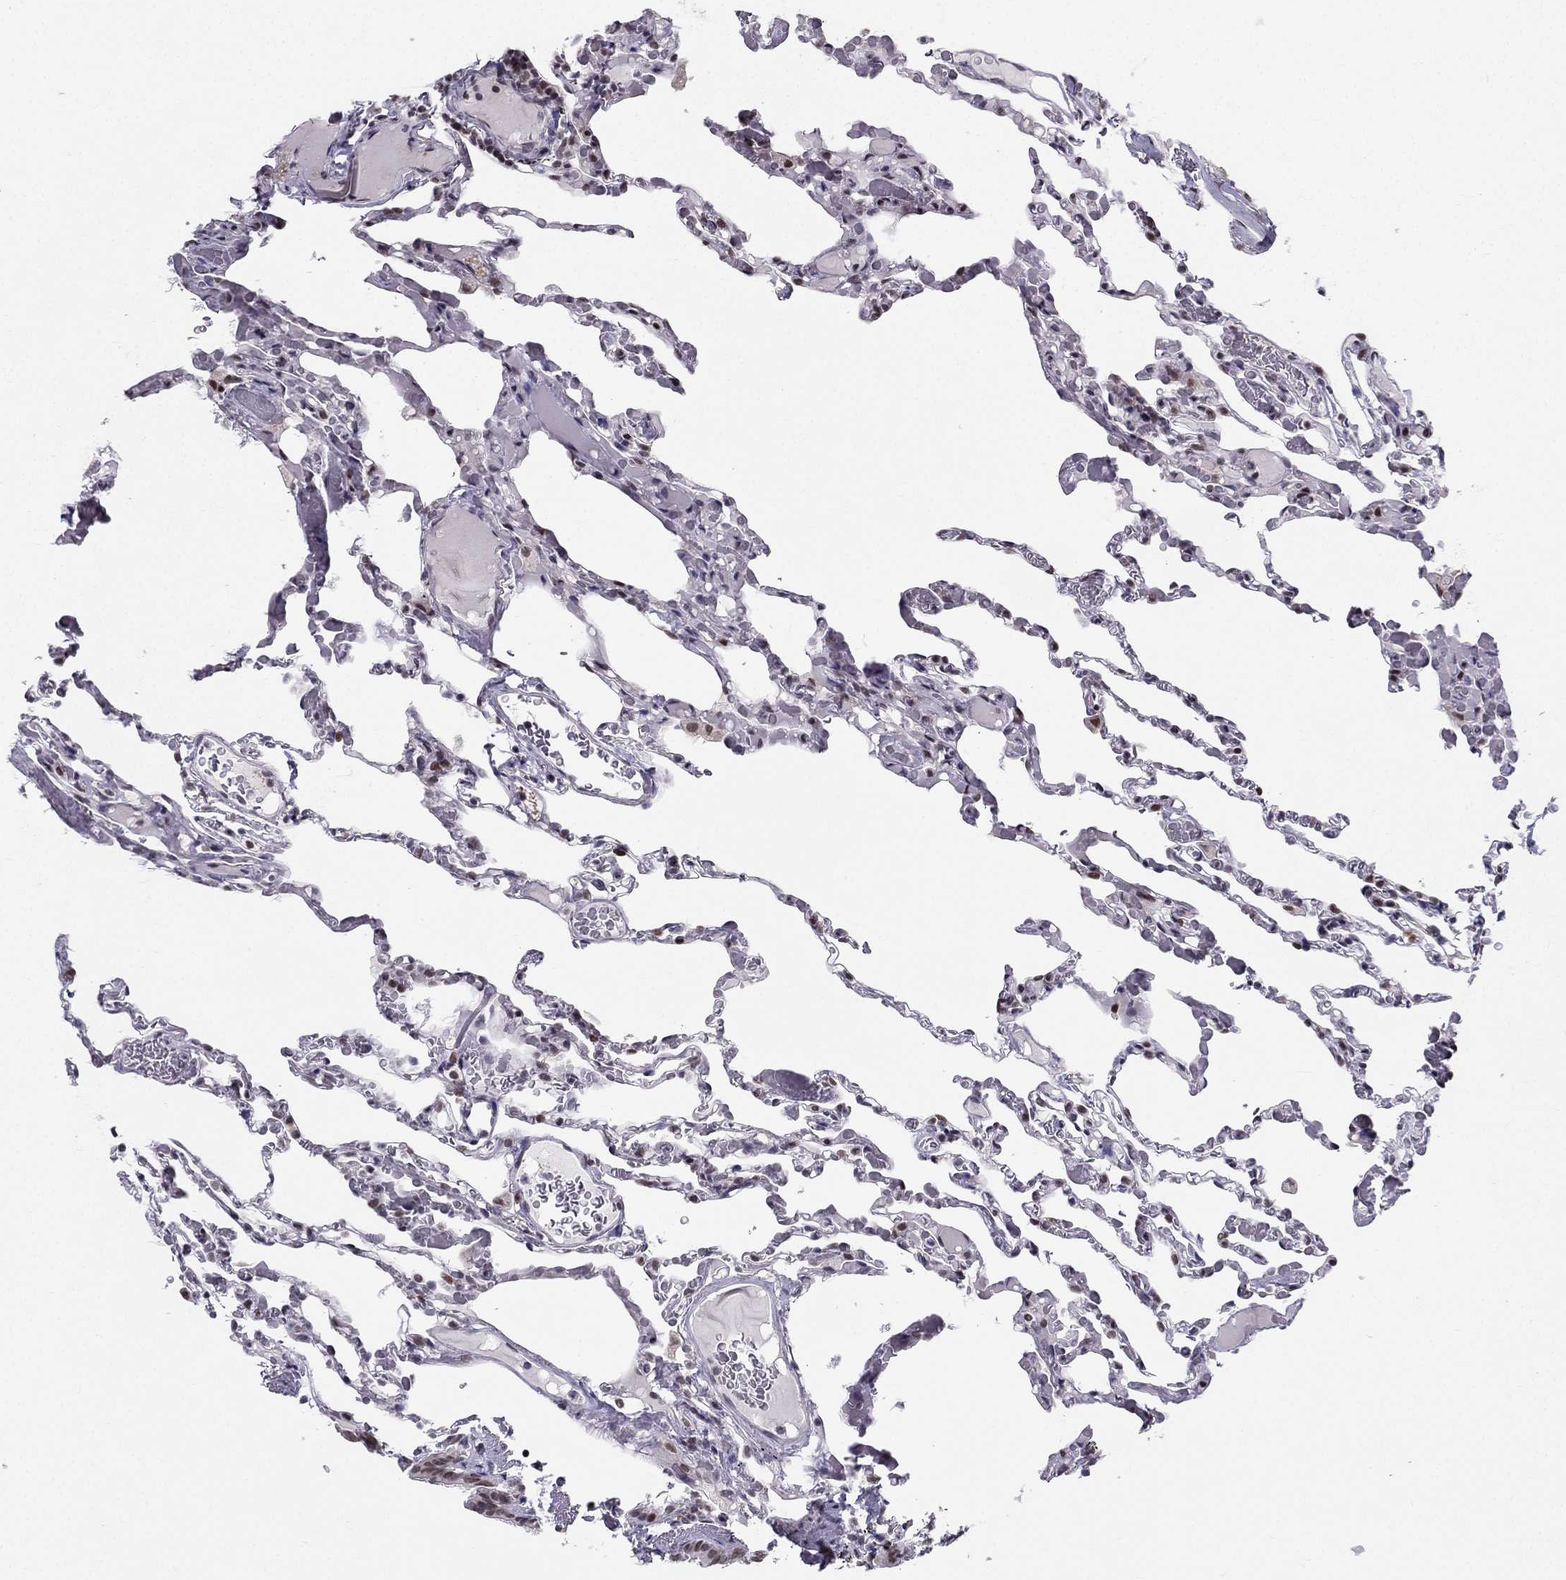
{"staining": {"intensity": "moderate", "quantity": "<25%", "location": "nuclear"}, "tissue": "lung", "cell_type": "Alveolar cells", "image_type": "normal", "snomed": [{"axis": "morphology", "description": "Normal tissue, NOS"}, {"axis": "topography", "description": "Lung"}], "caption": "About <25% of alveolar cells in normal lung exhibit moderate nuclear protein staining as visualized by brown immunohistochemical staining.", "gene": "RPRD2", "patient": {"sex": "female", "age": 43}}